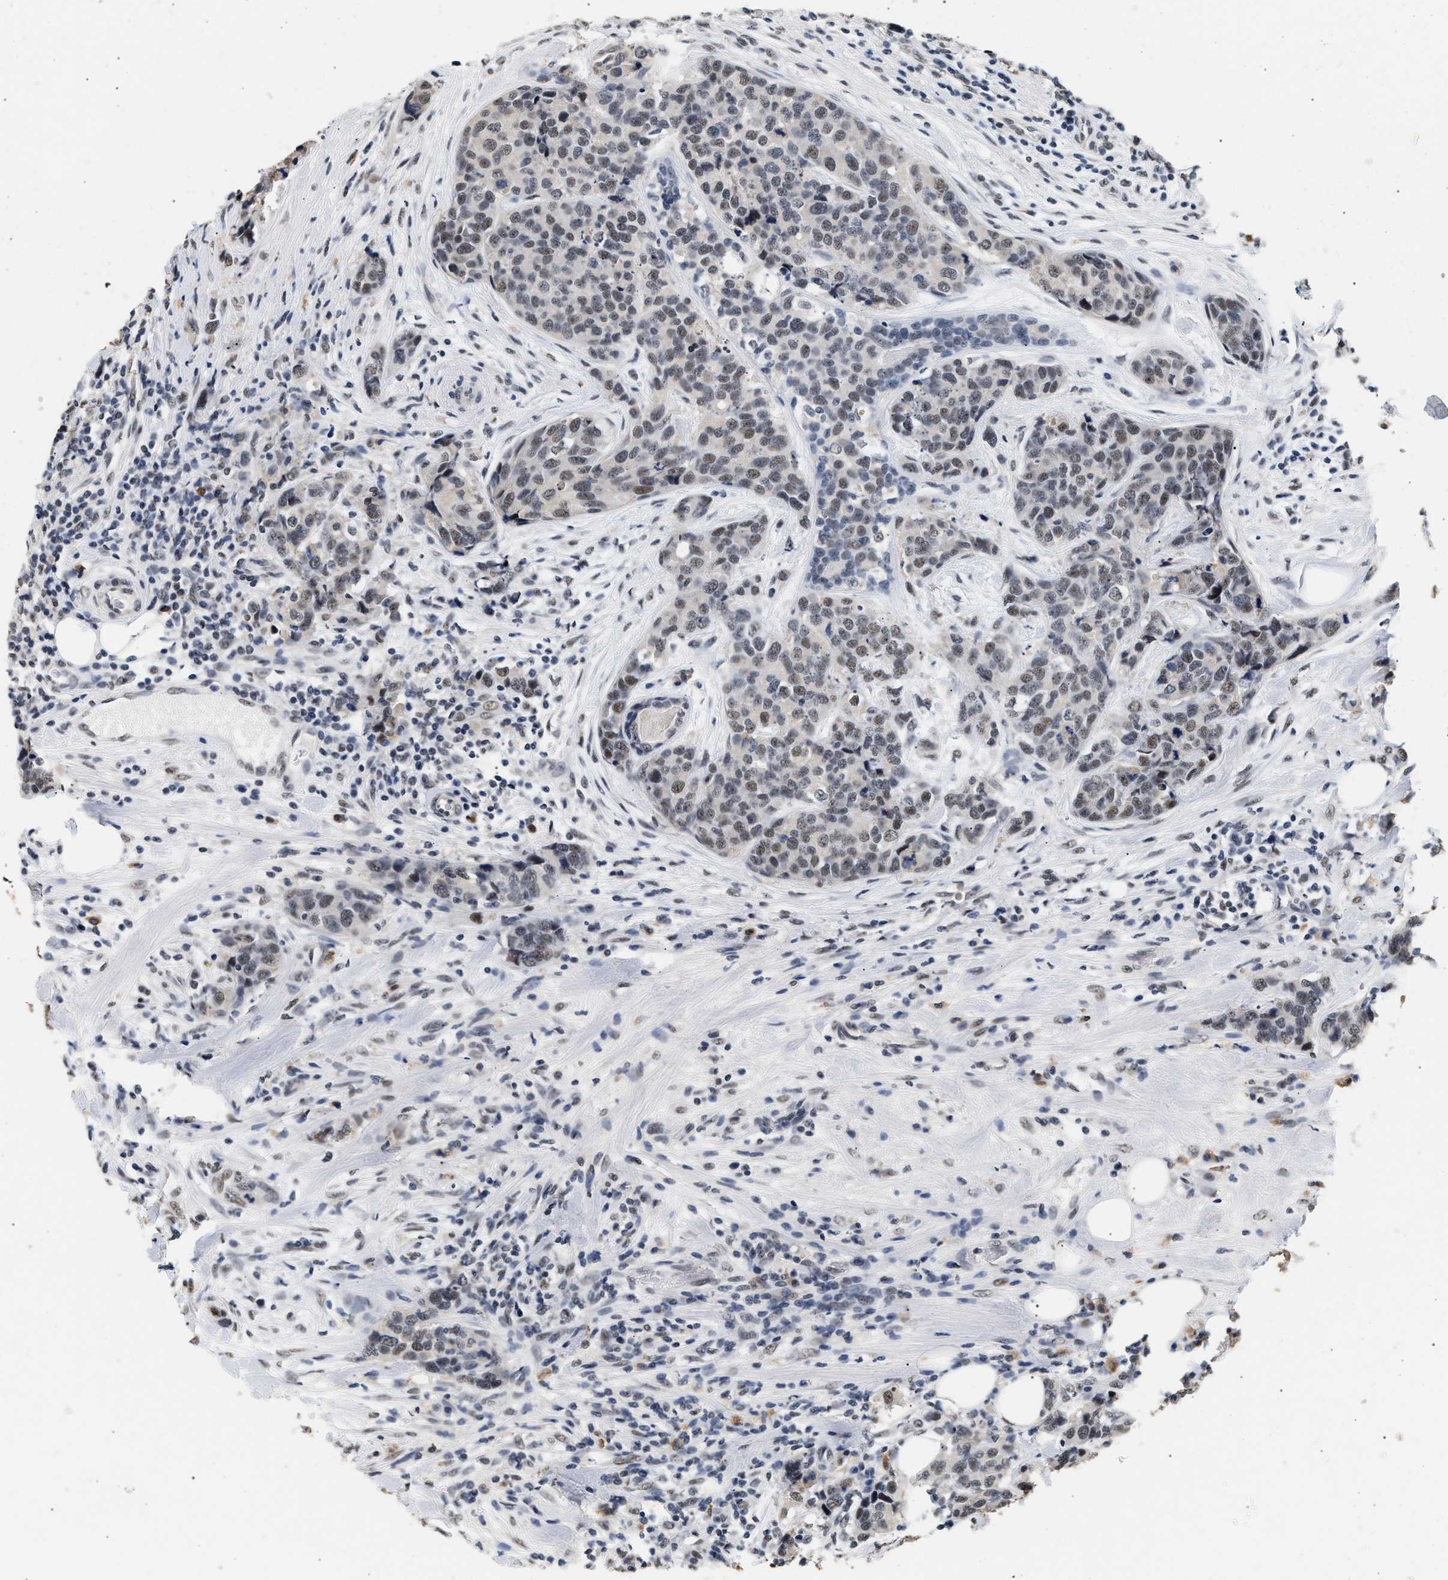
{"staining": {"intensity": "weak", "quantity": "25%-75%", "location": "nuclear"}, "tissue": "breast cancer", "cell_type": "Tumor cells", "image_type": "cancer", "snomed": [{"axis": "morphology", "description": "Lobular carcinoma"}, {"axis": "topography", "description": "Breast"}], "caption": "Immunohistochemical staining of breast cancer (lobular carcinoma) demonstrates low levels of weak nuclear staining in about 25%-75% of tumor cells.", "gene": "THOC1", "patient": {"sex": "female", "age": 59}}